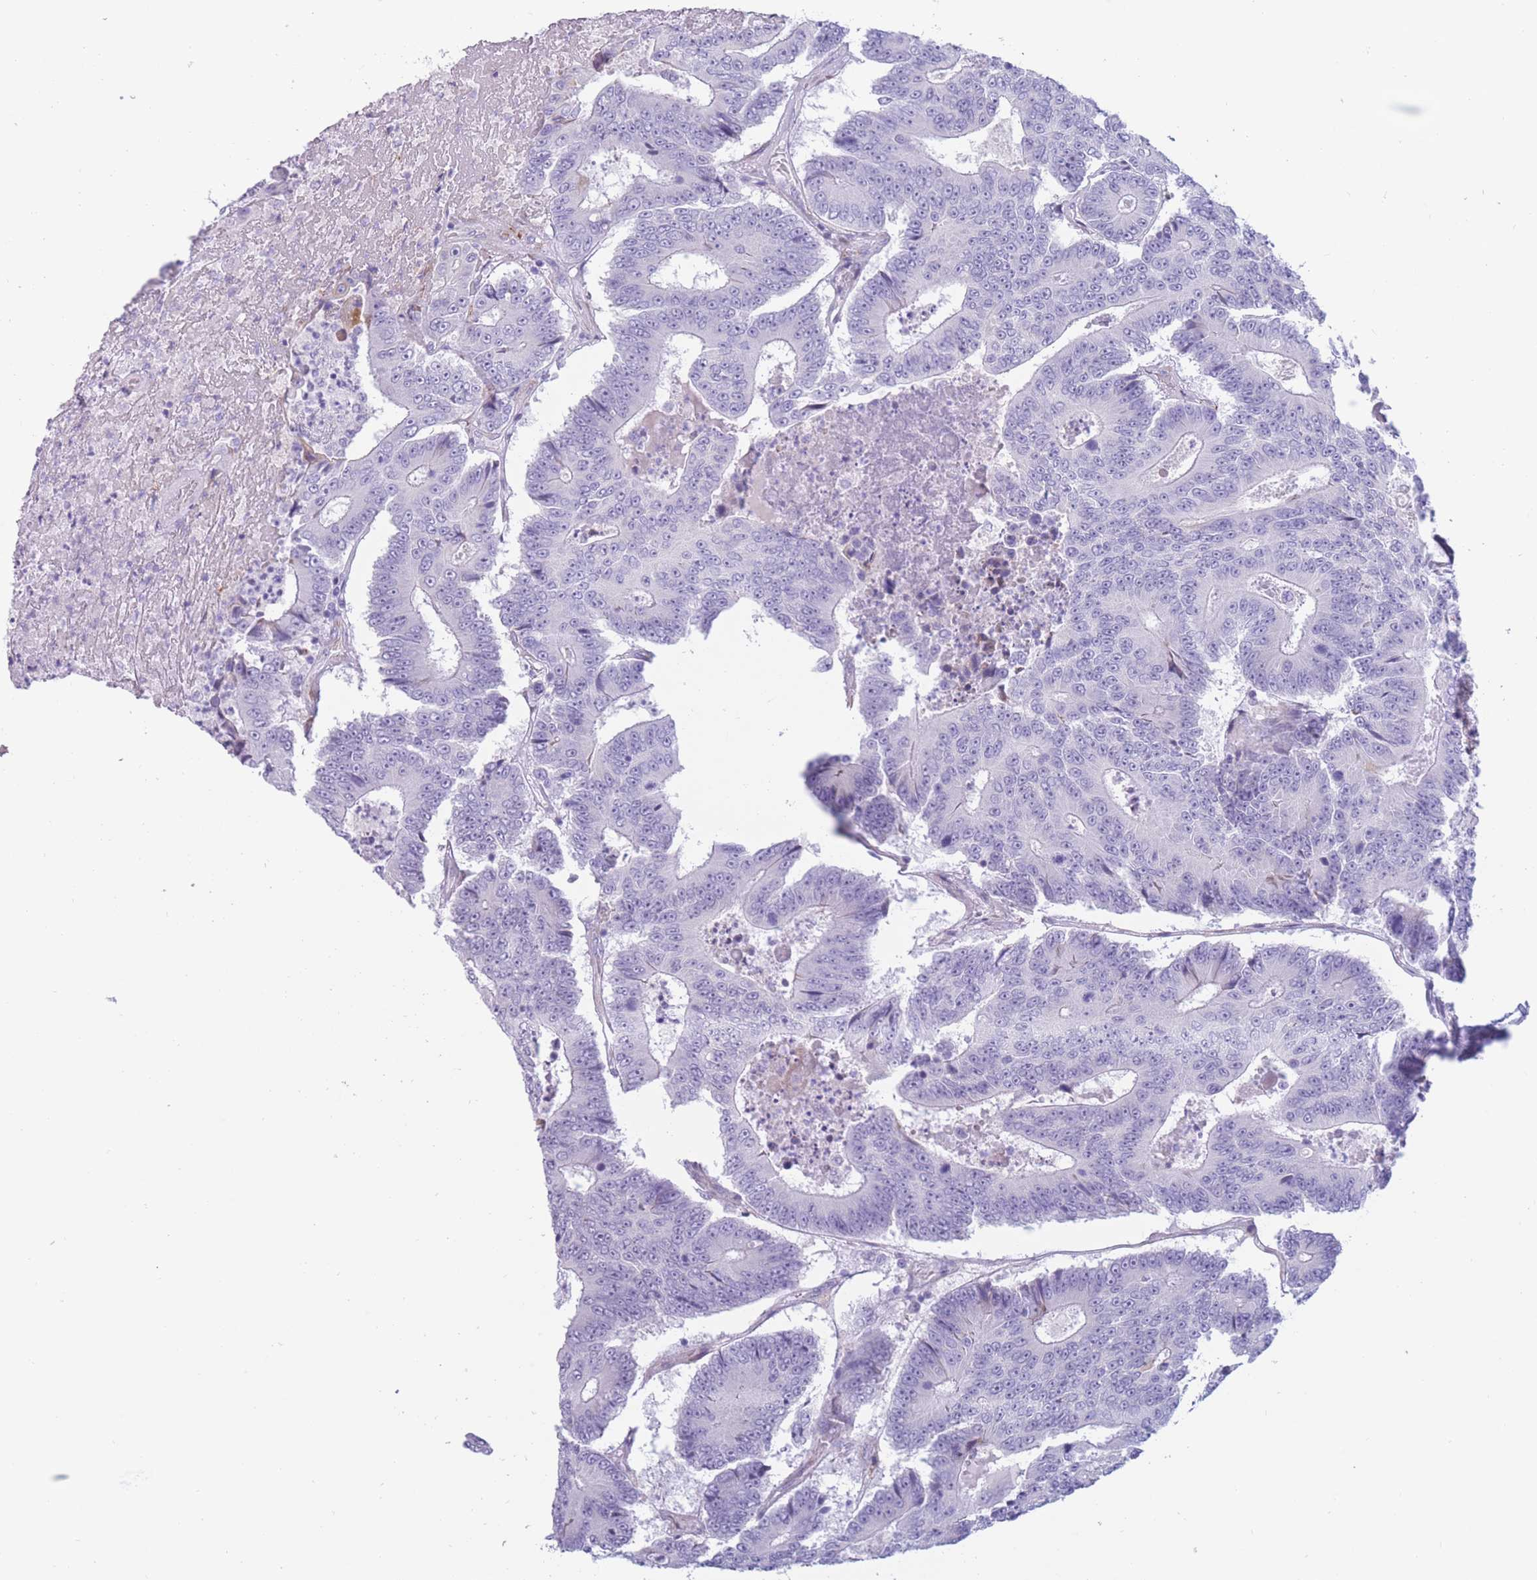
{"staining": {"intensity": "negative", "quantity": "none", "location": "none"}, "tissue": "colorectal cancer", "cell_type": "Tumor cells", "image_type": "cancer", "snomed": [{"axis": "morphology", "description": "Adenocarcinoma, NOS"}, {"axis": "topography", "description": "Colon"}], "caption": "Protein analysis of colorectal cancer (adenocarcinoma) shows no significant positivity in tumor cells. (DAB (3,3'-diaminobenzidine) IHC with hematoxylin counter stain).", "gene": "COL27A1", "patient": {"sex": "male", "age": 83}}